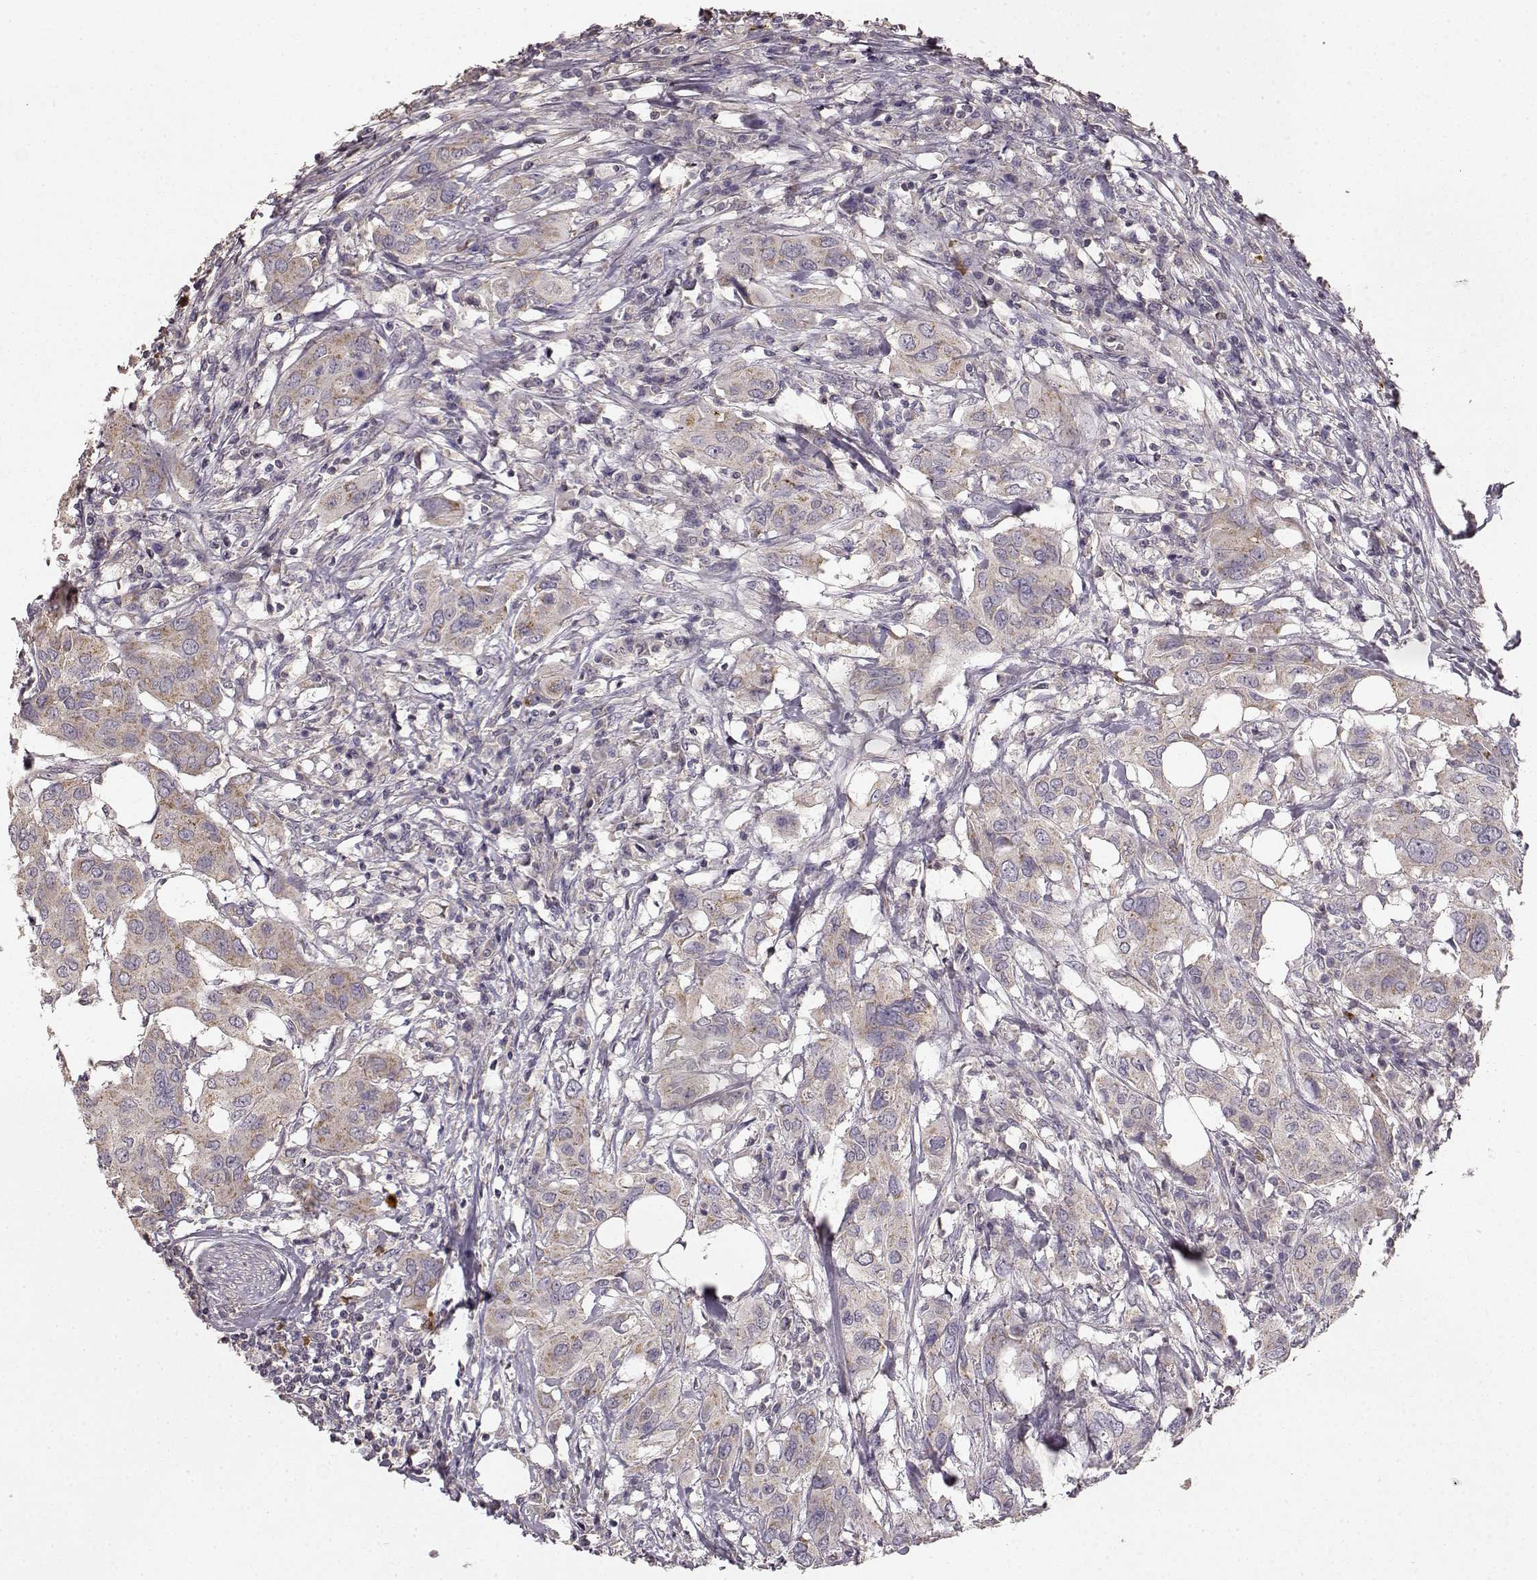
{"staining": {"intensity": "weak", "quantity": ">75%", "location": "cytoplasmic/membranous"}, "tissue": "urothelial cancer", "cell_type": "Tumor cells", "image_type": "cancer", "snomed": [{"axis": "morphology", "description": "Urothelial carcinoma, NOS"}, {"axis": "morphology", "description": "Urothelial carcinoma, High grade"}, {"axis": "topography", "description": "Urinary bladder"}], "caption": "Immunohistochemical staining of human transitional cell carcinoma reveals weak cytoplasmic/membranous protein staining in approximately >75% of tumor cells.", "gene": "ERBB3", "patient": {"sex": "male", "age": 63}}